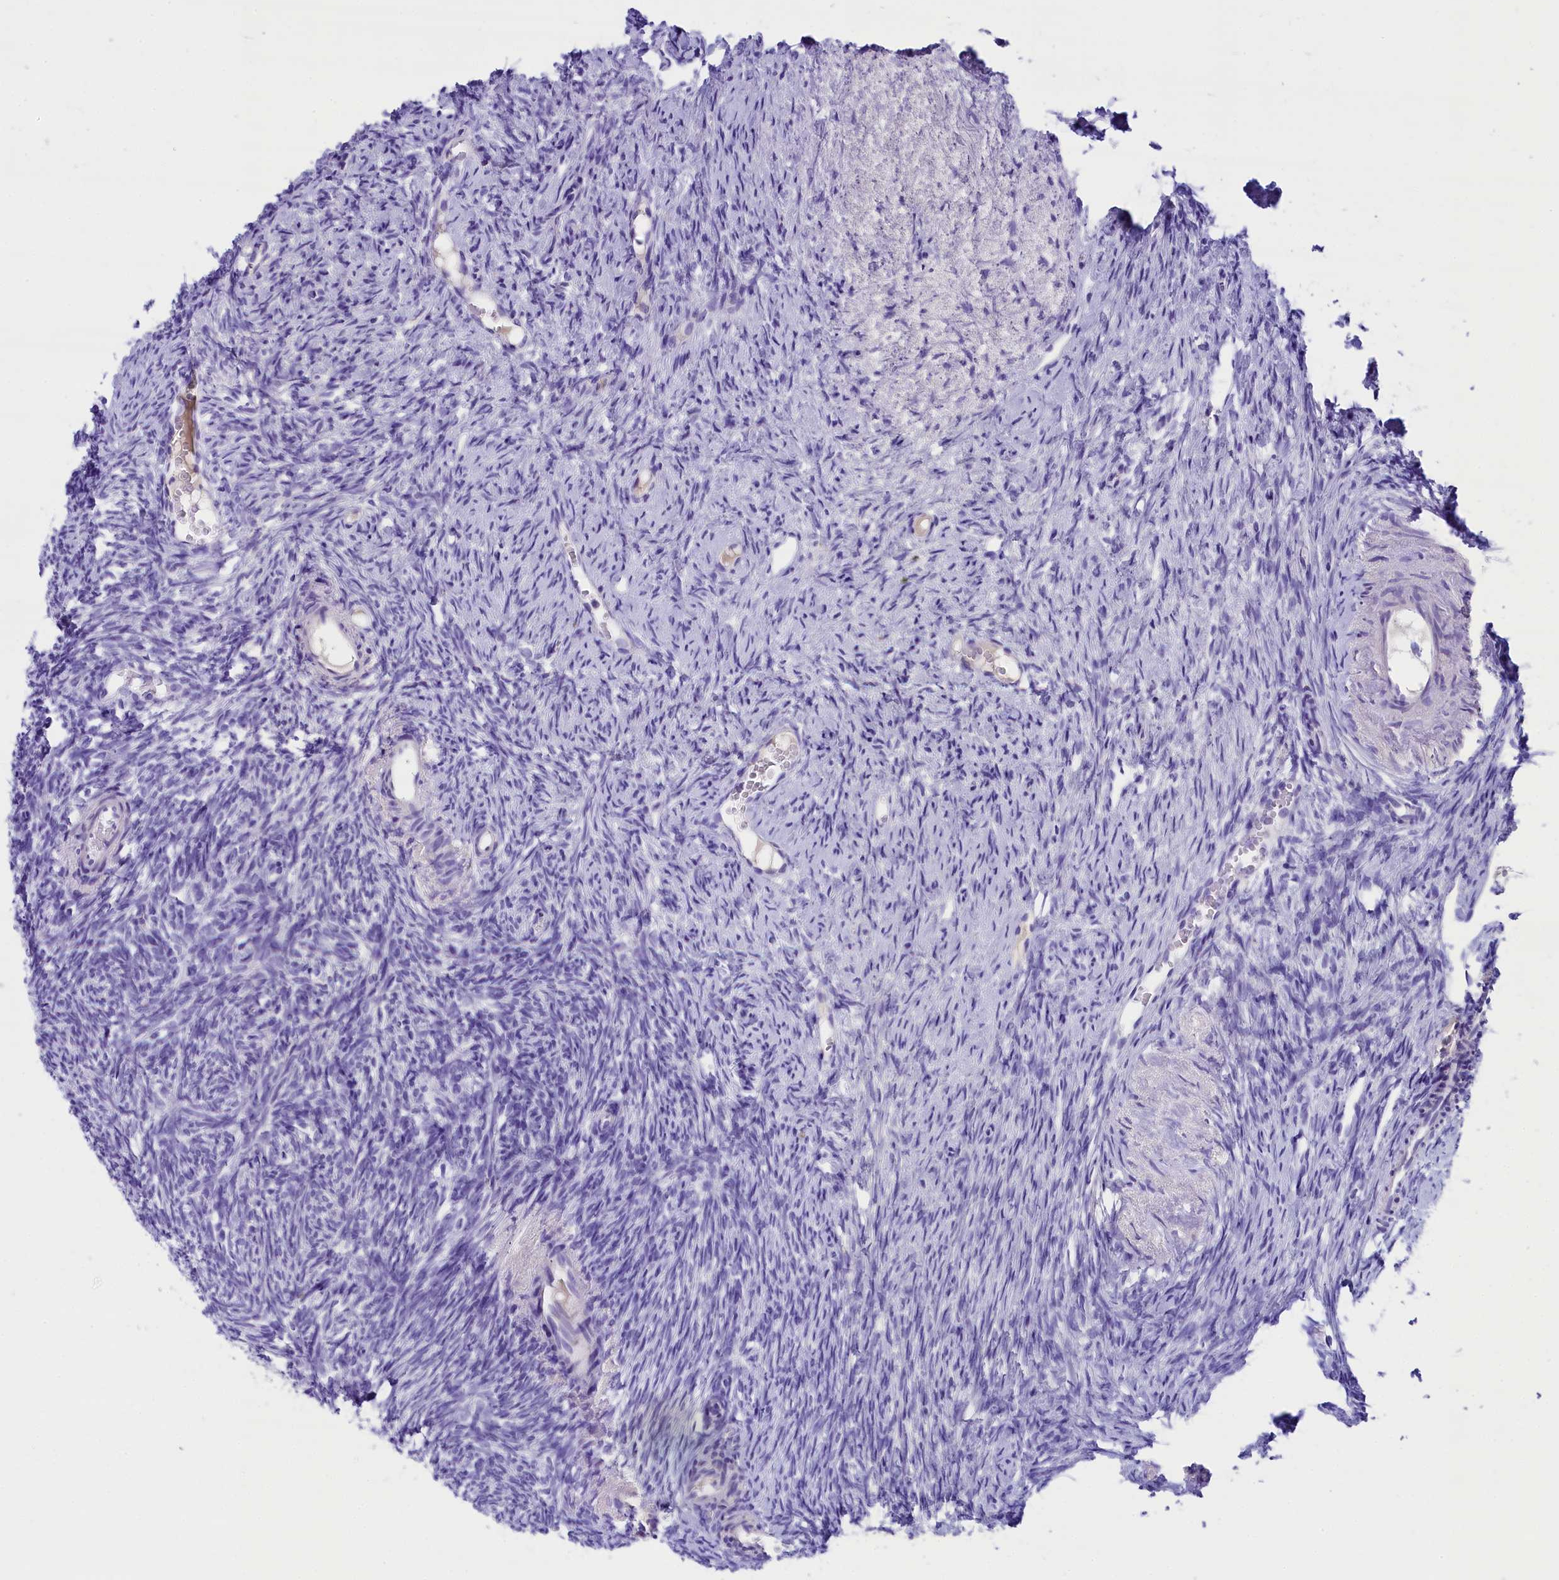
{"staining": {"intensity": "negative", "quantity": "none", "location": "none"}, "tissue": "ovary", "cell_type": "Follicle cells", "image_type": "normal", "snomed": [{"axis": "morphology", "description": "Normal tissue, NOS"}, {"axis": "topography", "description": "Ovary"}], "caption": "A histopathology image of ovary stained for a protein shows no brown staining in follicle cells. Nuclei are stained in blue.", "gene": "SKIDA1", "patient": {"sex": "female", "age": 51}}